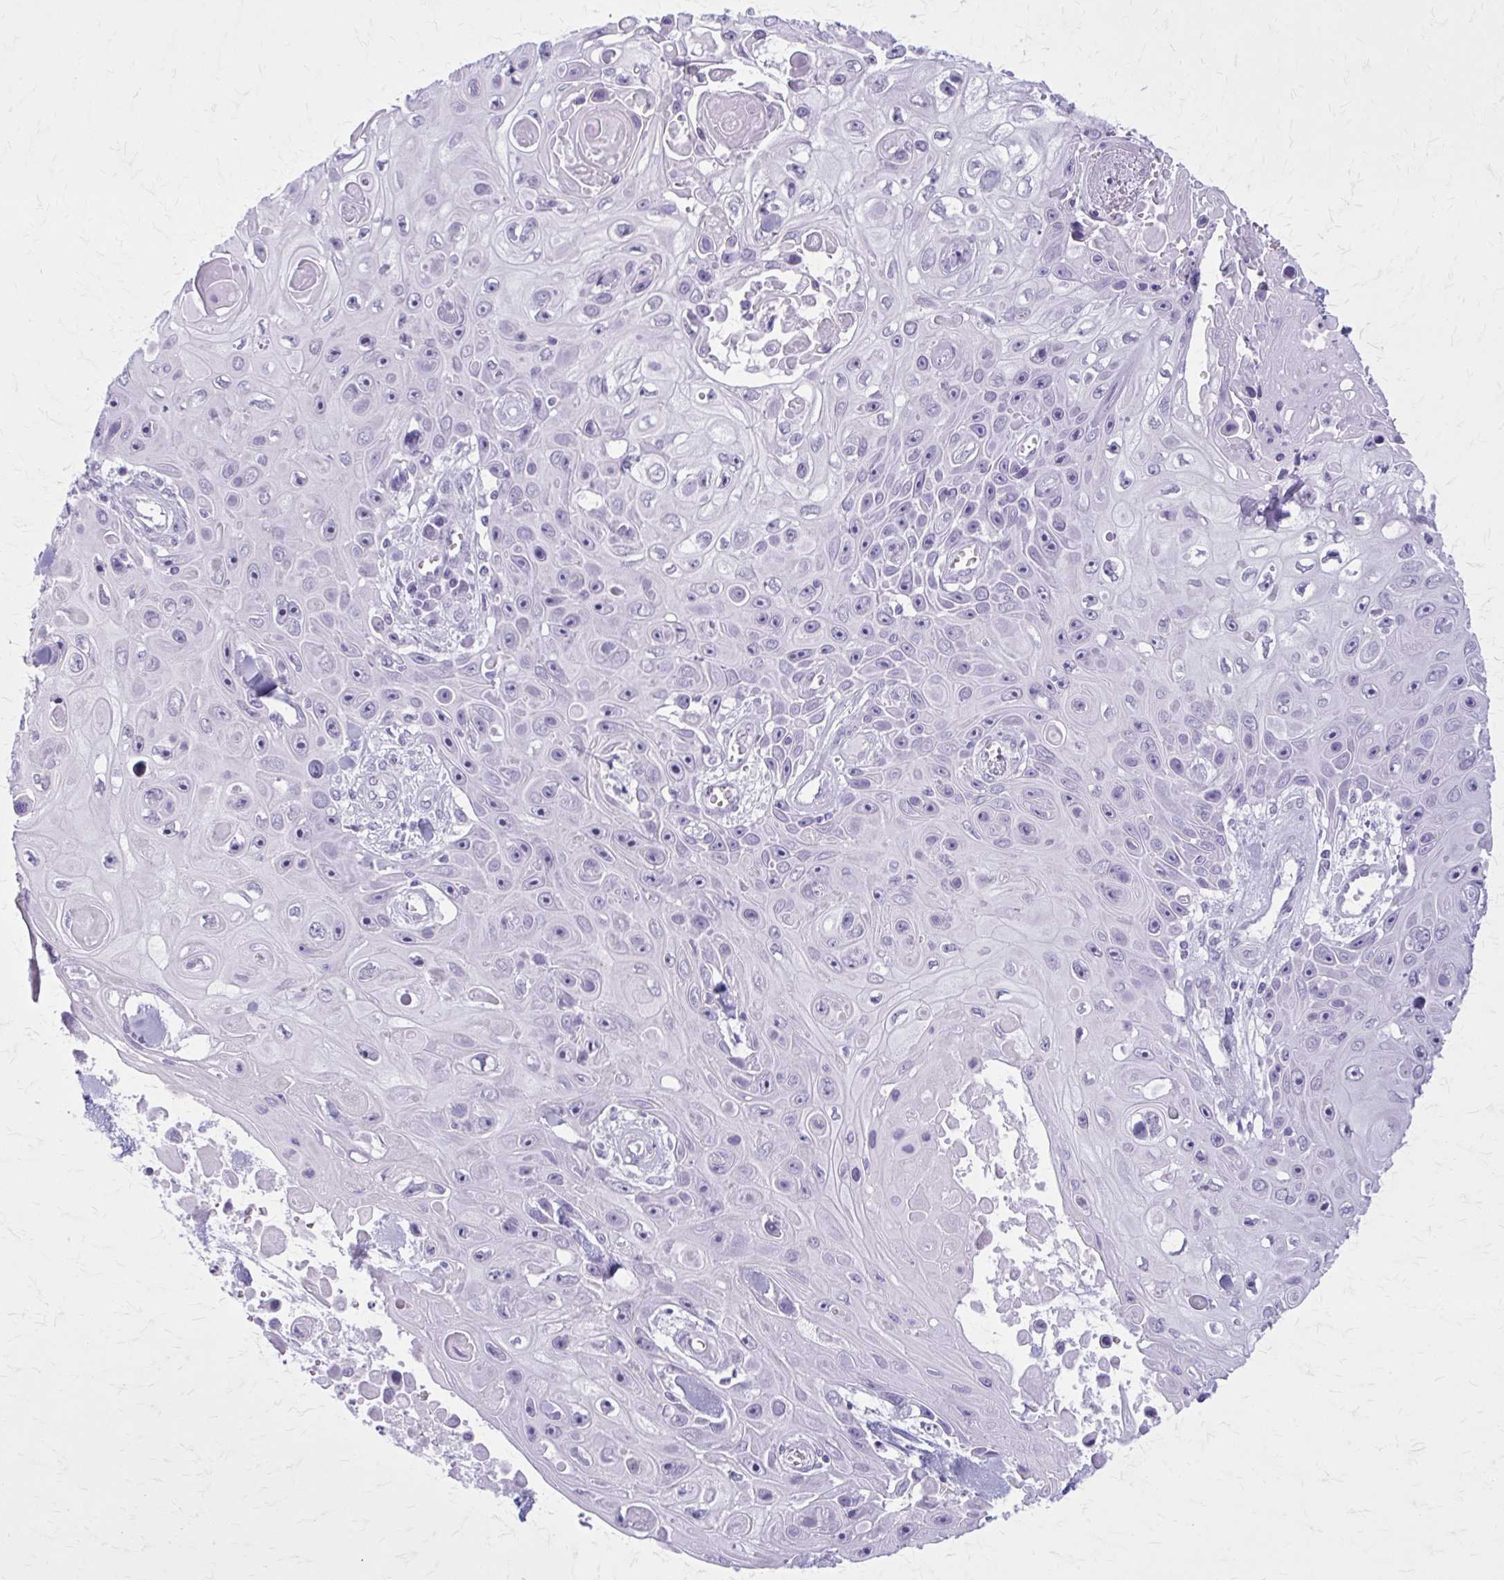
{"staining": {"intensity": "negative", "quantity": "none", "location": "none"}, "tissue": "skin cancer", "cell_type": "Tumor cells", "image_type": "cancer", "snomed": [{"axis": "morphology", "description": "Squamous cell carcinoma, NOS"}, {"axis": "topography", "description": "Skin"}], "caption": "Immunohistochemical staining of human skin cancer shows no significant positivity in tumor cells.", "gene": "GAD1", "patient": {"sex": "male", "age": 82}}